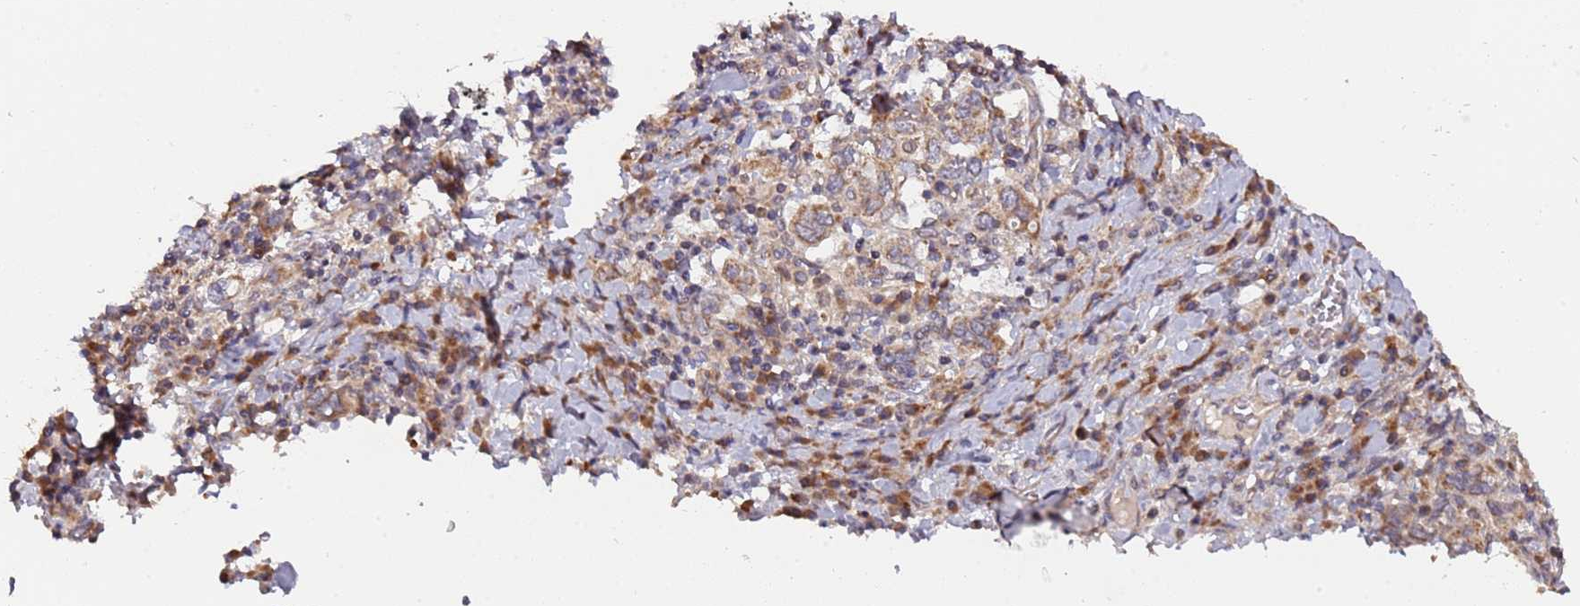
{"staining": {"intensity": "moderate", "quantity": ">75%", "location": "cytoplasmic/membranous"}, "tissue": "stomach cancer", "cell_type": "Tumor cells", "image_type": "cancer", "snomed": [{"axis": "morphology", "description": "Adenocarcinoma, NOS"}, {"axis": "topography", "description": "Stomach, upper"}, {"axis": "topography", "description": "Stomach"}], "caption": "DAB immunohistochemical staining of stomach adenocarcinoma exhibits moderate cytoplasmic/membranous protein positivity in about >75% of tumor cells. (DAB IHC with brightfield microscopy, high magnification).", "gene": "RNF181", "patient": {"sex": "male", "age": 62}}